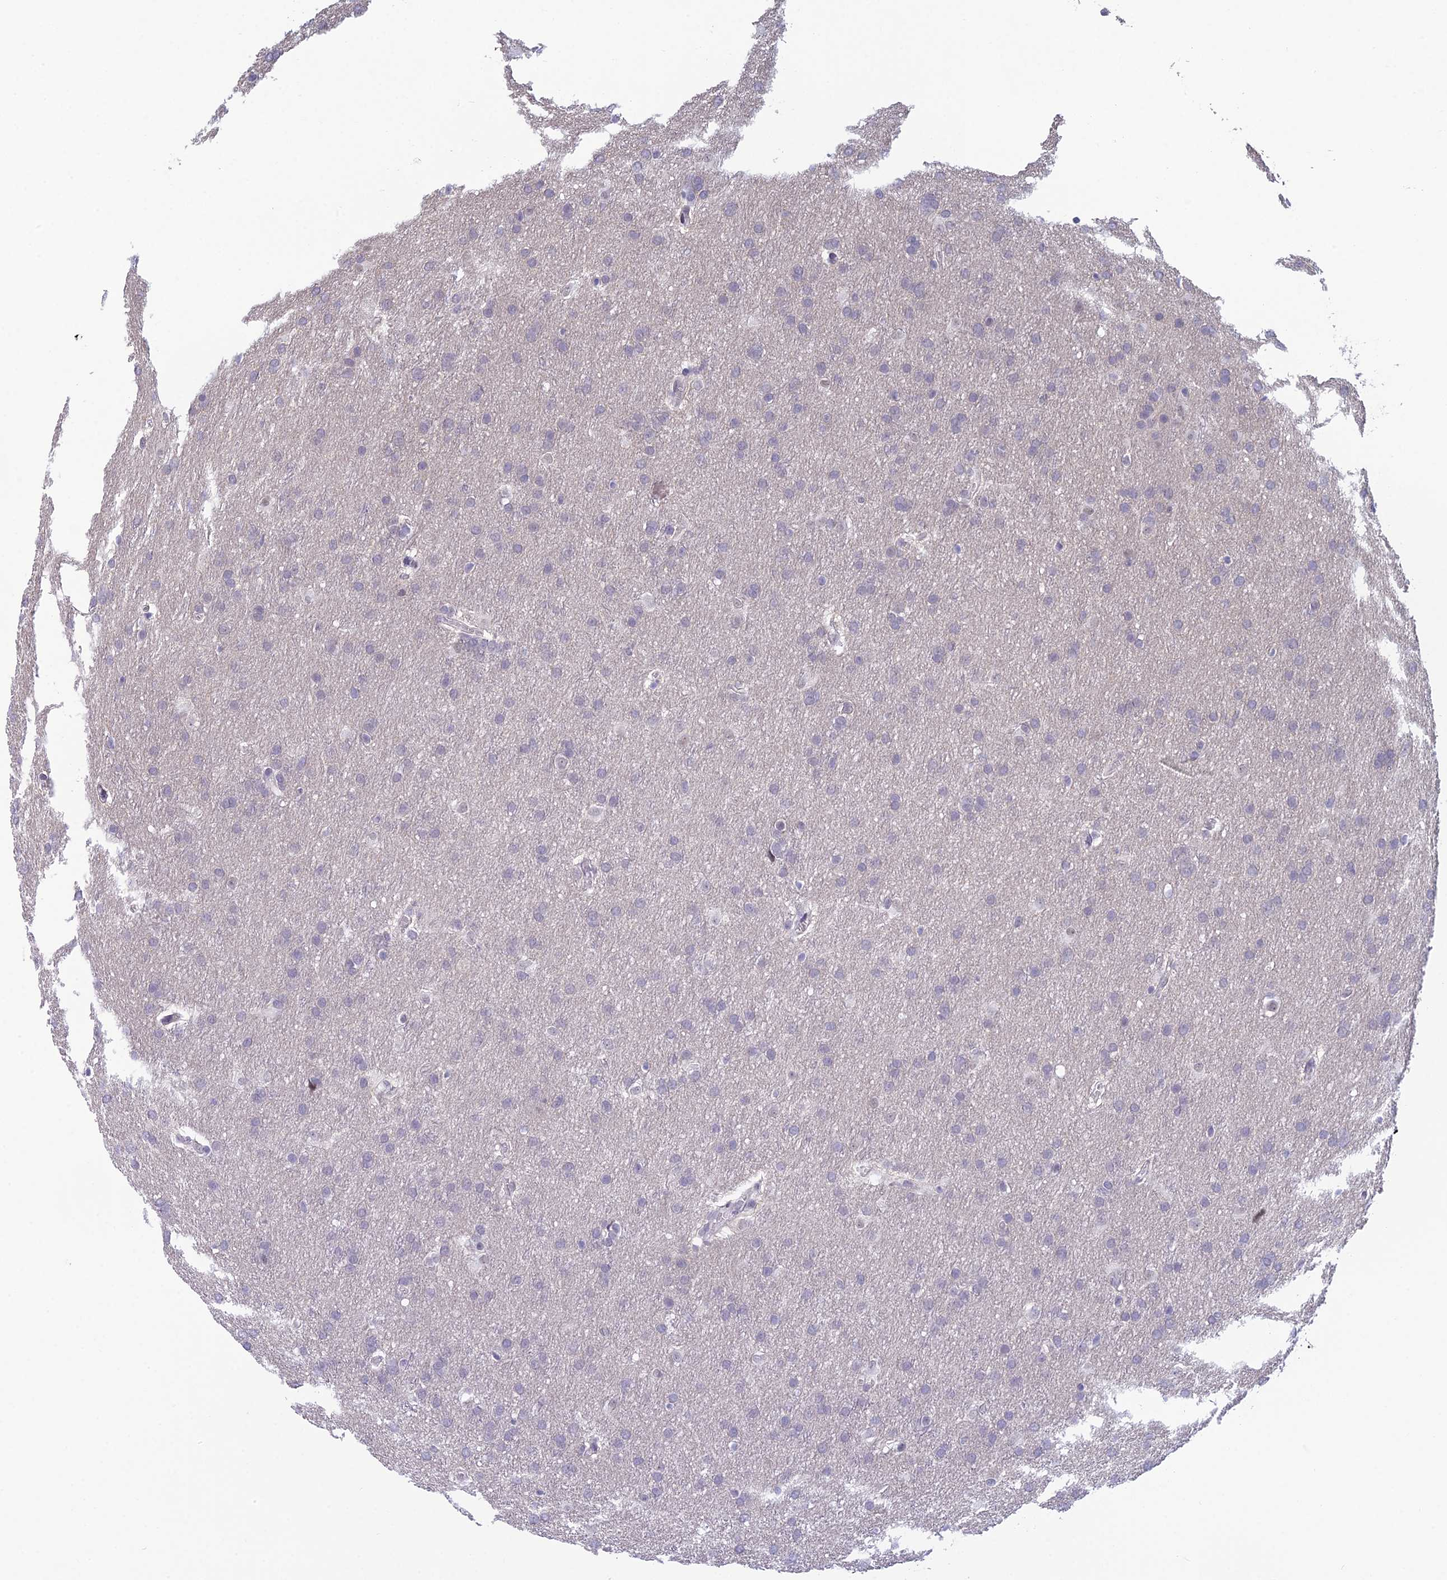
{"staining": {"intensity": "negative", "quantity": "none", "location": "none"}, "tissue": "glioma", "cell_type": "Tumor cells", "image_type": "cancer", "snomed": [{"axis": "morphology", "description": "Glioma, malignant, Low grade"}, {"axis": "topography", "description": "Brain"}], "caption": "High magnification brightfield microscopy of malignant low-grade glioma stained with DAB (brown) and counterstained with hematoxylin (blue): tumor cells show no significant staining.", "gene": "RGS17", "patient": {"sex": "female", "age": 32}}